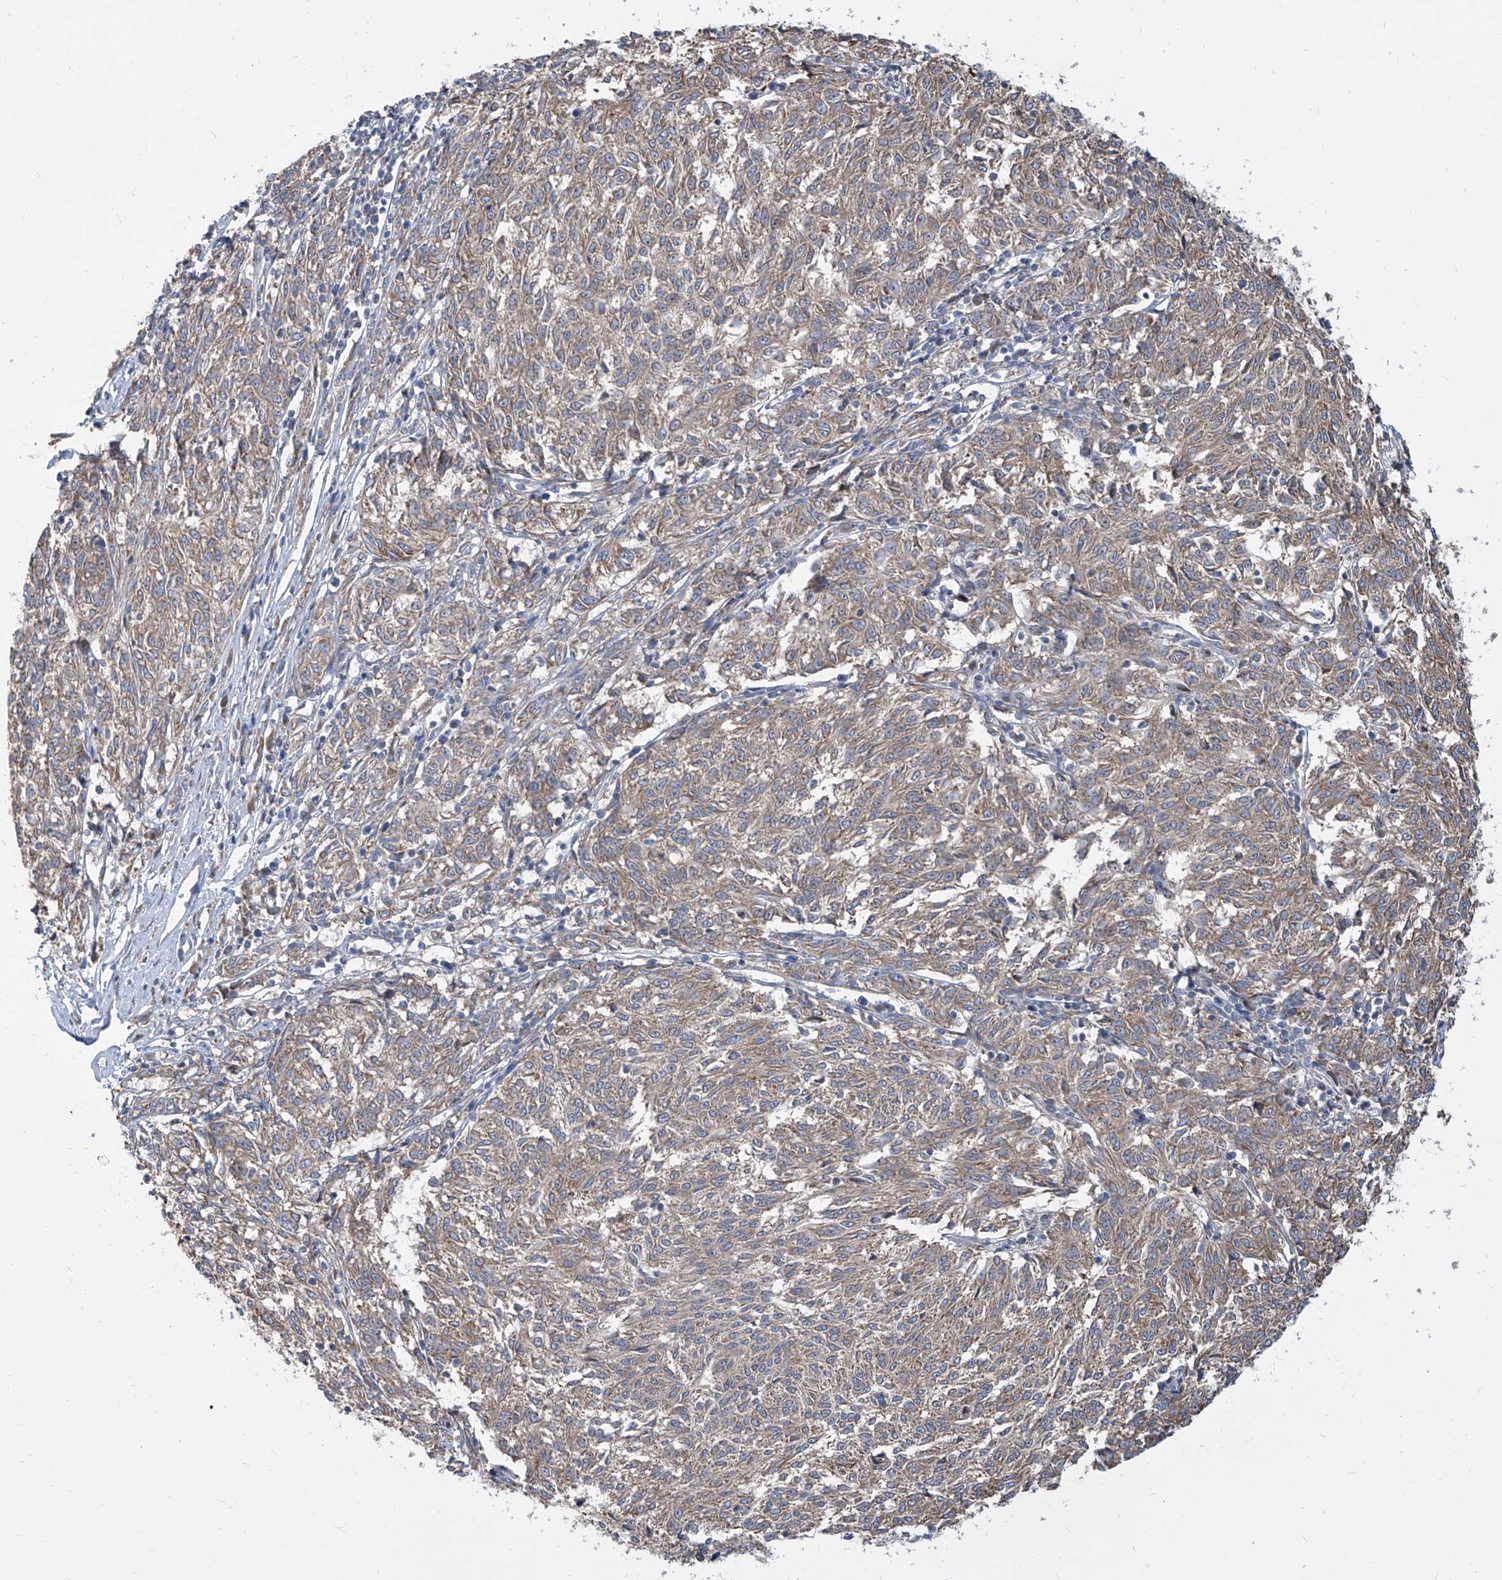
{"staining": {"intensity": "weak", "quantity": ">75%", "location": "cytoplasmic/membranous"}, "tissue": "melanoma", "cell_type": "Tumor cells", "image_type": "cancer", "snomed": [{"axis": "morphology", "description": "Malignant melanoma, NOS"}, {"axis": "topography", "description": "Skin"}], "caption": "A low amount of weak cytoplasmic/membranous staining is seen in about >75% of tumor cells in malignant melanoma tissue. (IHC, brightfield microscopy, high magnification).", "gene": "FAM83B", "patient": {"sex": "female", "age": 72}}